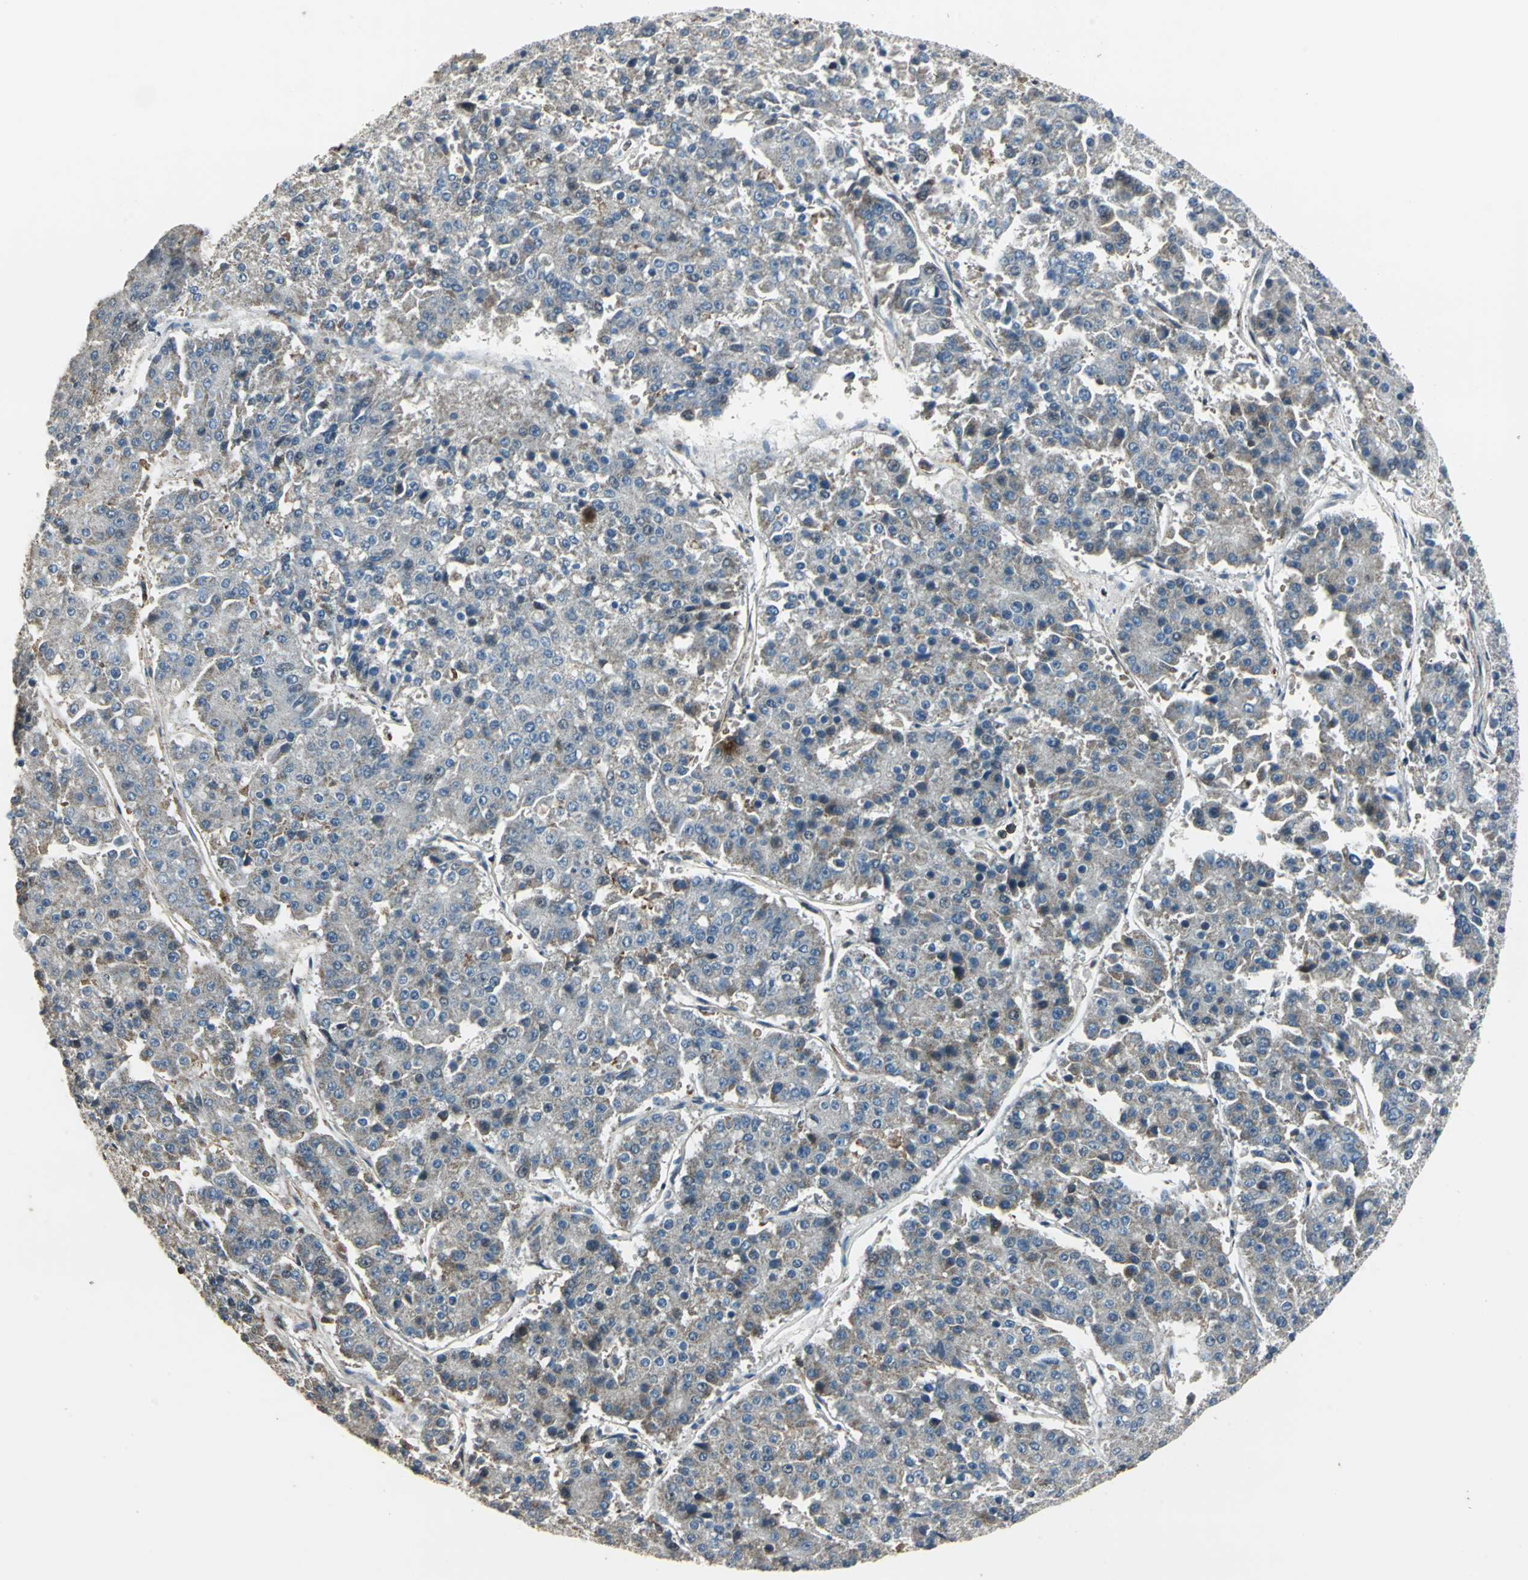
{"staining": {"intensity": "weak", "quantity": "25%-75%", "location": "cytoplasmic/membranous"}, "tissue": "pancreatic cancer", "cell_type": "Tumor cells", "image_type": "cancer", "snomed": [{"axis": "morphology", "description": "Adenocarcinoma, NOS"}, {"axis": "topography", "description": "Pancreas"}], "caption": "A low amount of weak cytoplasmic/membranous positivity is seen in approximately 25%-75% of tumor cells in pancreatic cancer (adenocarcinoma) tissue.", "gene": "DNAJB4", "patient": {"sex": "male", "age": 50}}